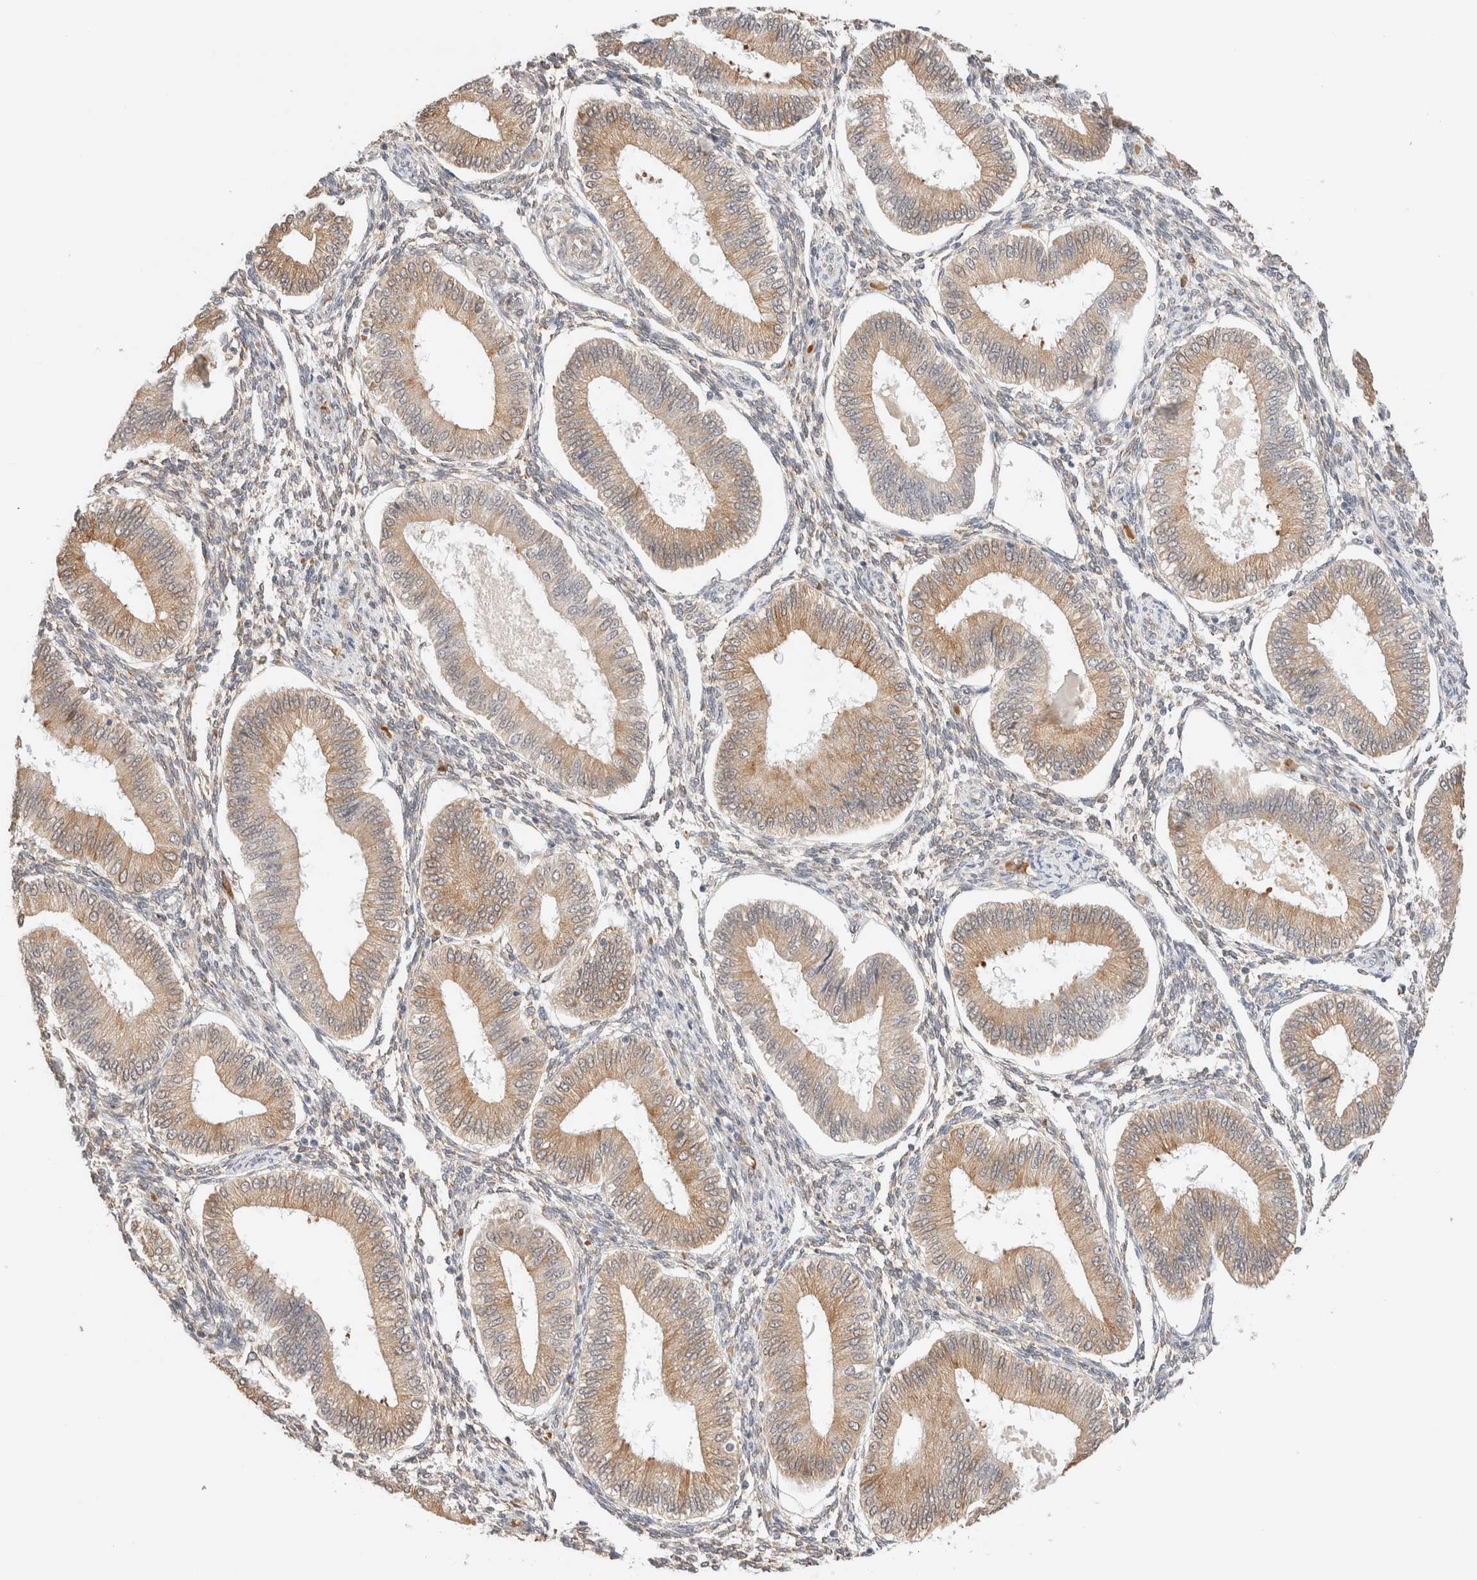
{"staining": {"intensity": "weak", "quantity": "25%-75%", "location": "cytoplasmic/membranous"}, "tissue": "endometrium", "cell_type": "Cells in endometrial stroma", "image_type": "normal", "snomed": [{"axis": "morphology", "description": "Normal tissue, NOS"}, {"axis": "topography", "description": "Endometrium"}], "caption": "Immunohistochemistry of benign human endometrium displays low levels of weak cytoplasmic/membranous staining in about 25%-75% of cells in endometrial stroma.", "gene": "SYVN1", "patient": {"sex": "female", "age": 39}}